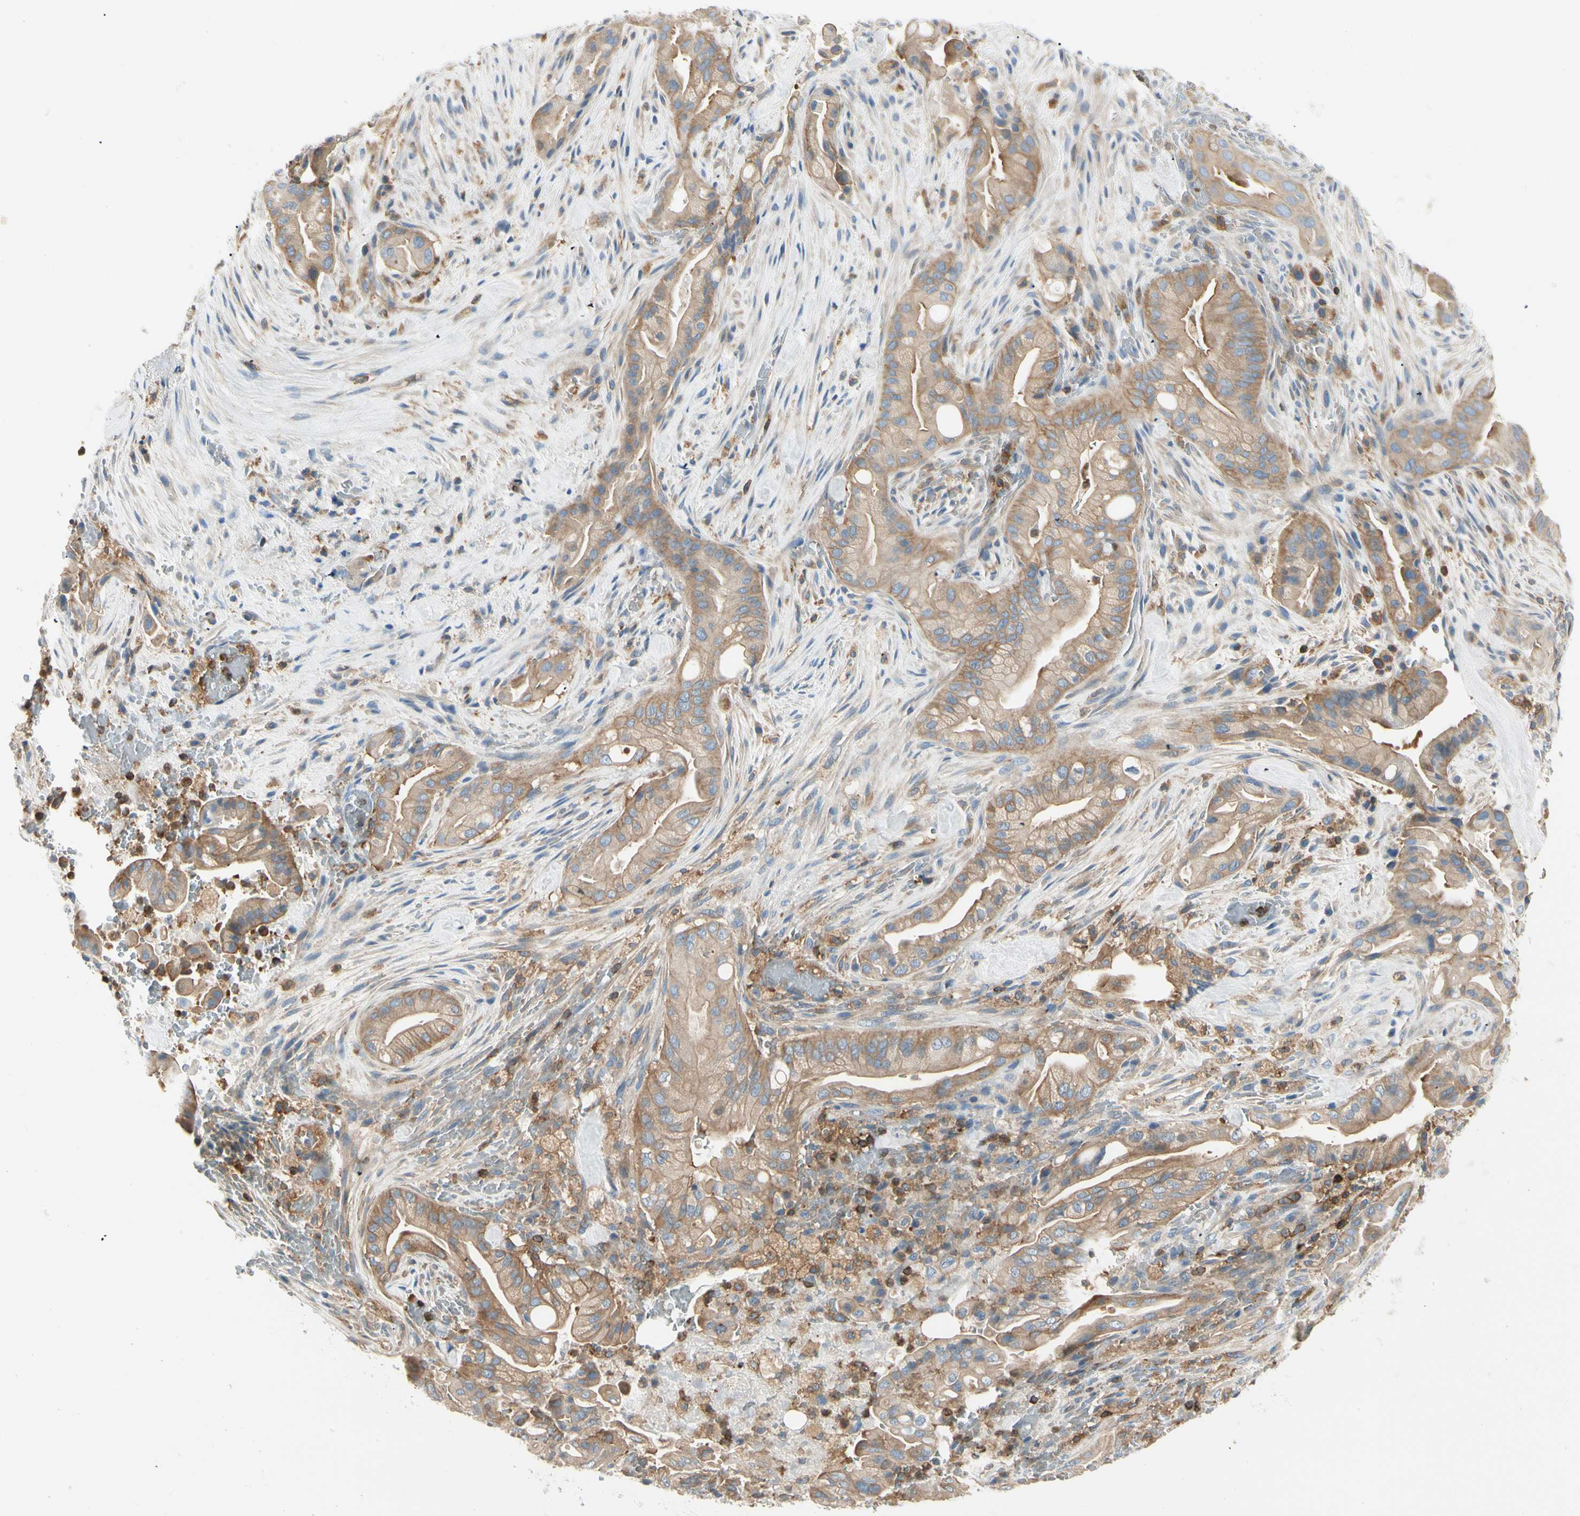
{"staining": {"intensity": "moderate", "quantity": ">75%", "location": "cytoplasmic/membranous"}, "tissue": "liver cancer", "cell_type": "Tumor cells", "image_type": "cancer", "snomed": [{"axis": "morphology", "description": "Cholangiocarcinoma"}, {"axis": "topography", "description": "Liver"}], "caption": "This histopathology image displays liver cancer (cholangiocarcinoma) stained with immunohistochemistry to label a protein in brown. The cytoplasmic/membranous of tumor cells show moderate positivity for the protein. Nuclei are counter-stained blue.", "gene": "CAPZA2", "patient": {"sex": "female", "age": 68}}